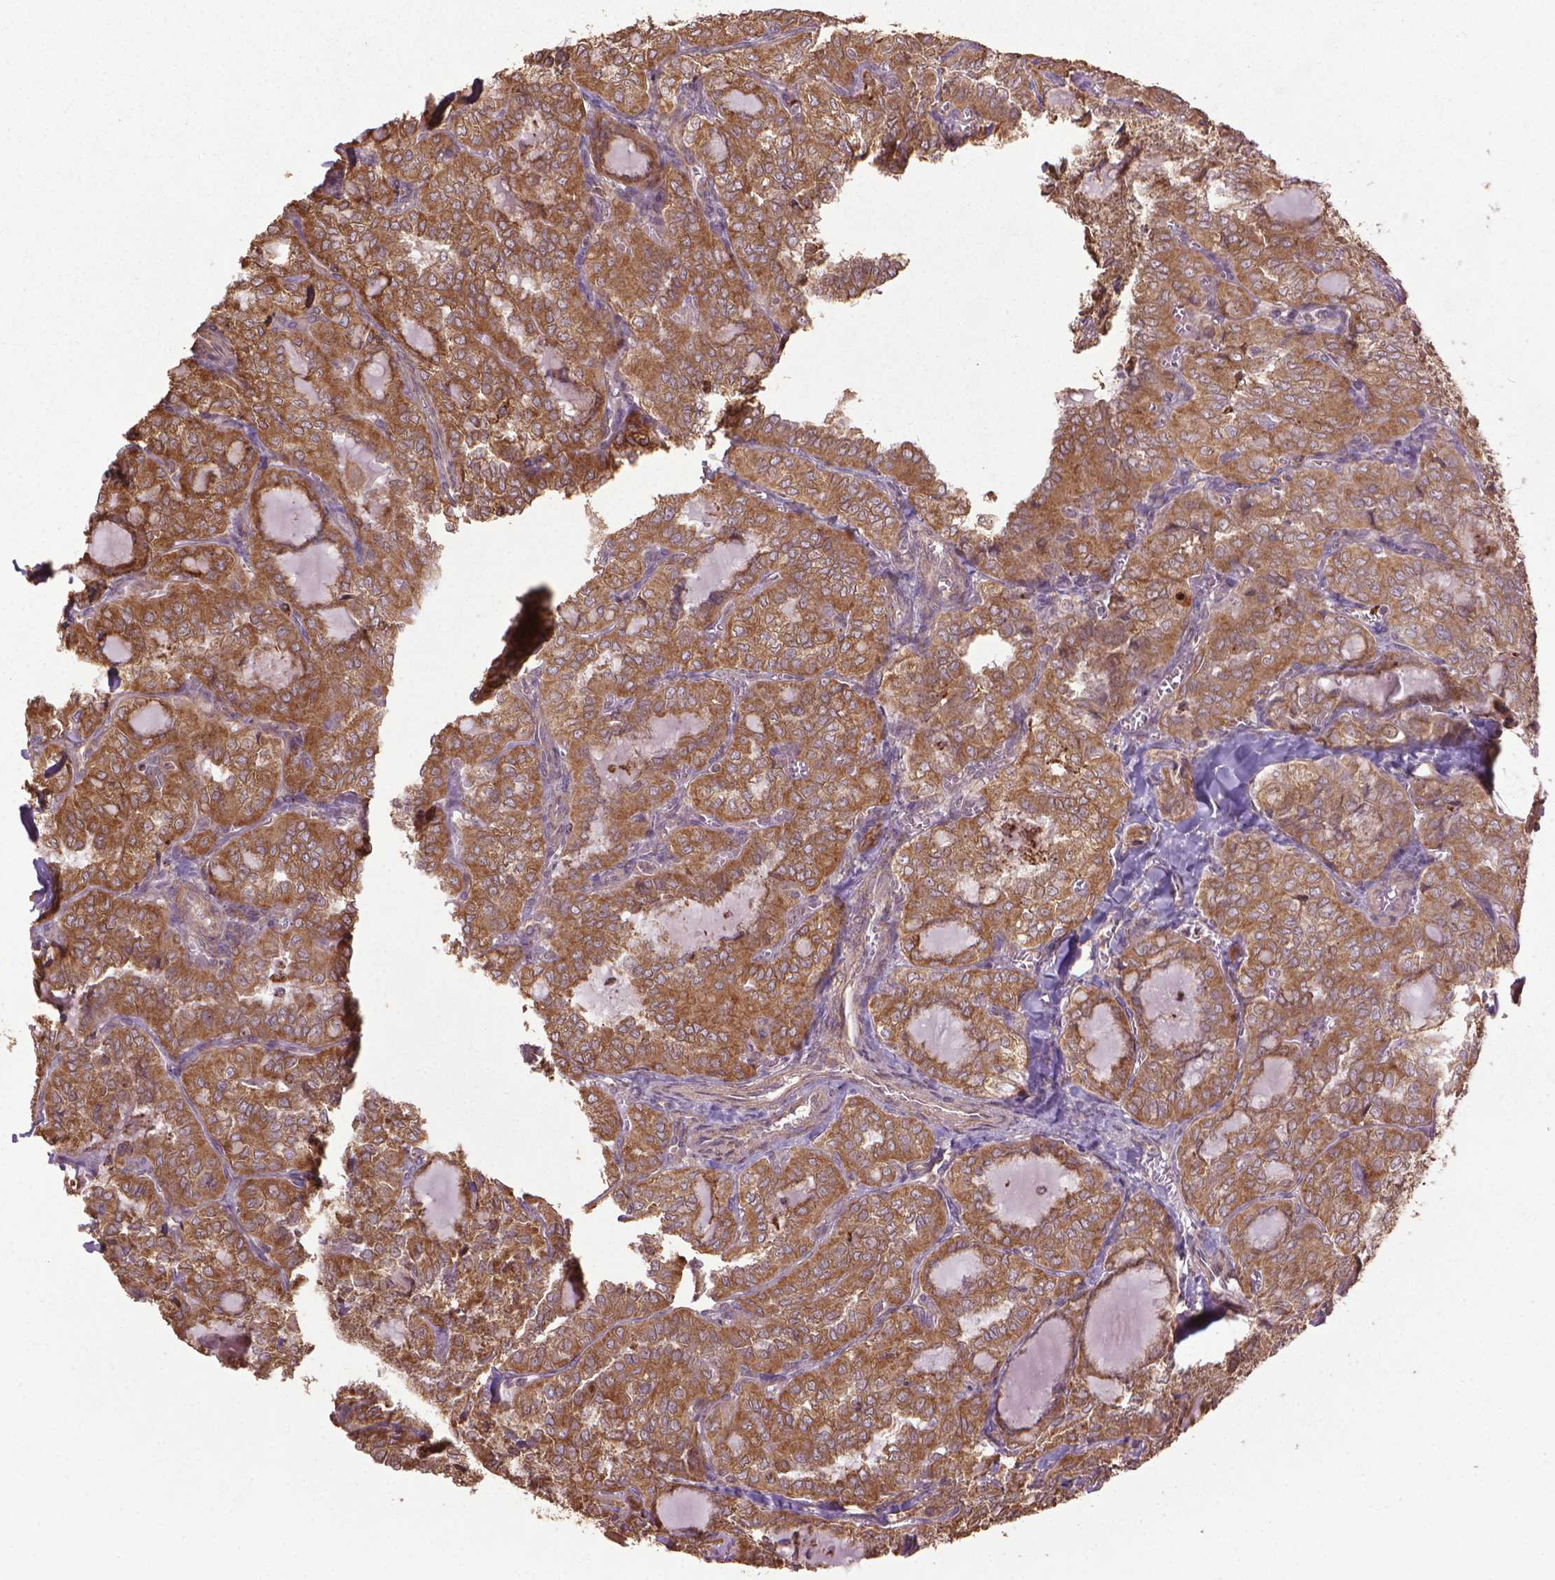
{"staining": {"intensity": "moderate", "quantity": ">75%", "location": "cytoplasmic/membranous"}, "tissue": "thyroid cancer", "cell_type": "Tumor cells", "image_type": "cancer", "snomed": [{"axis": "morphology", "description": "Papillary adenocarcinoma, NOS"}, {"axis": "topography", "description": "Thyroid gland"}], "caption": "DAB immunohistochemical staining of thyroid cancer (papillary adenocarcinoma) shows moderate cytoplasmic/membranous protein positivity in approximately >75% of tumor cells.", "gene": "GAS1", "patient": {"sex": "female", "age": 41}}